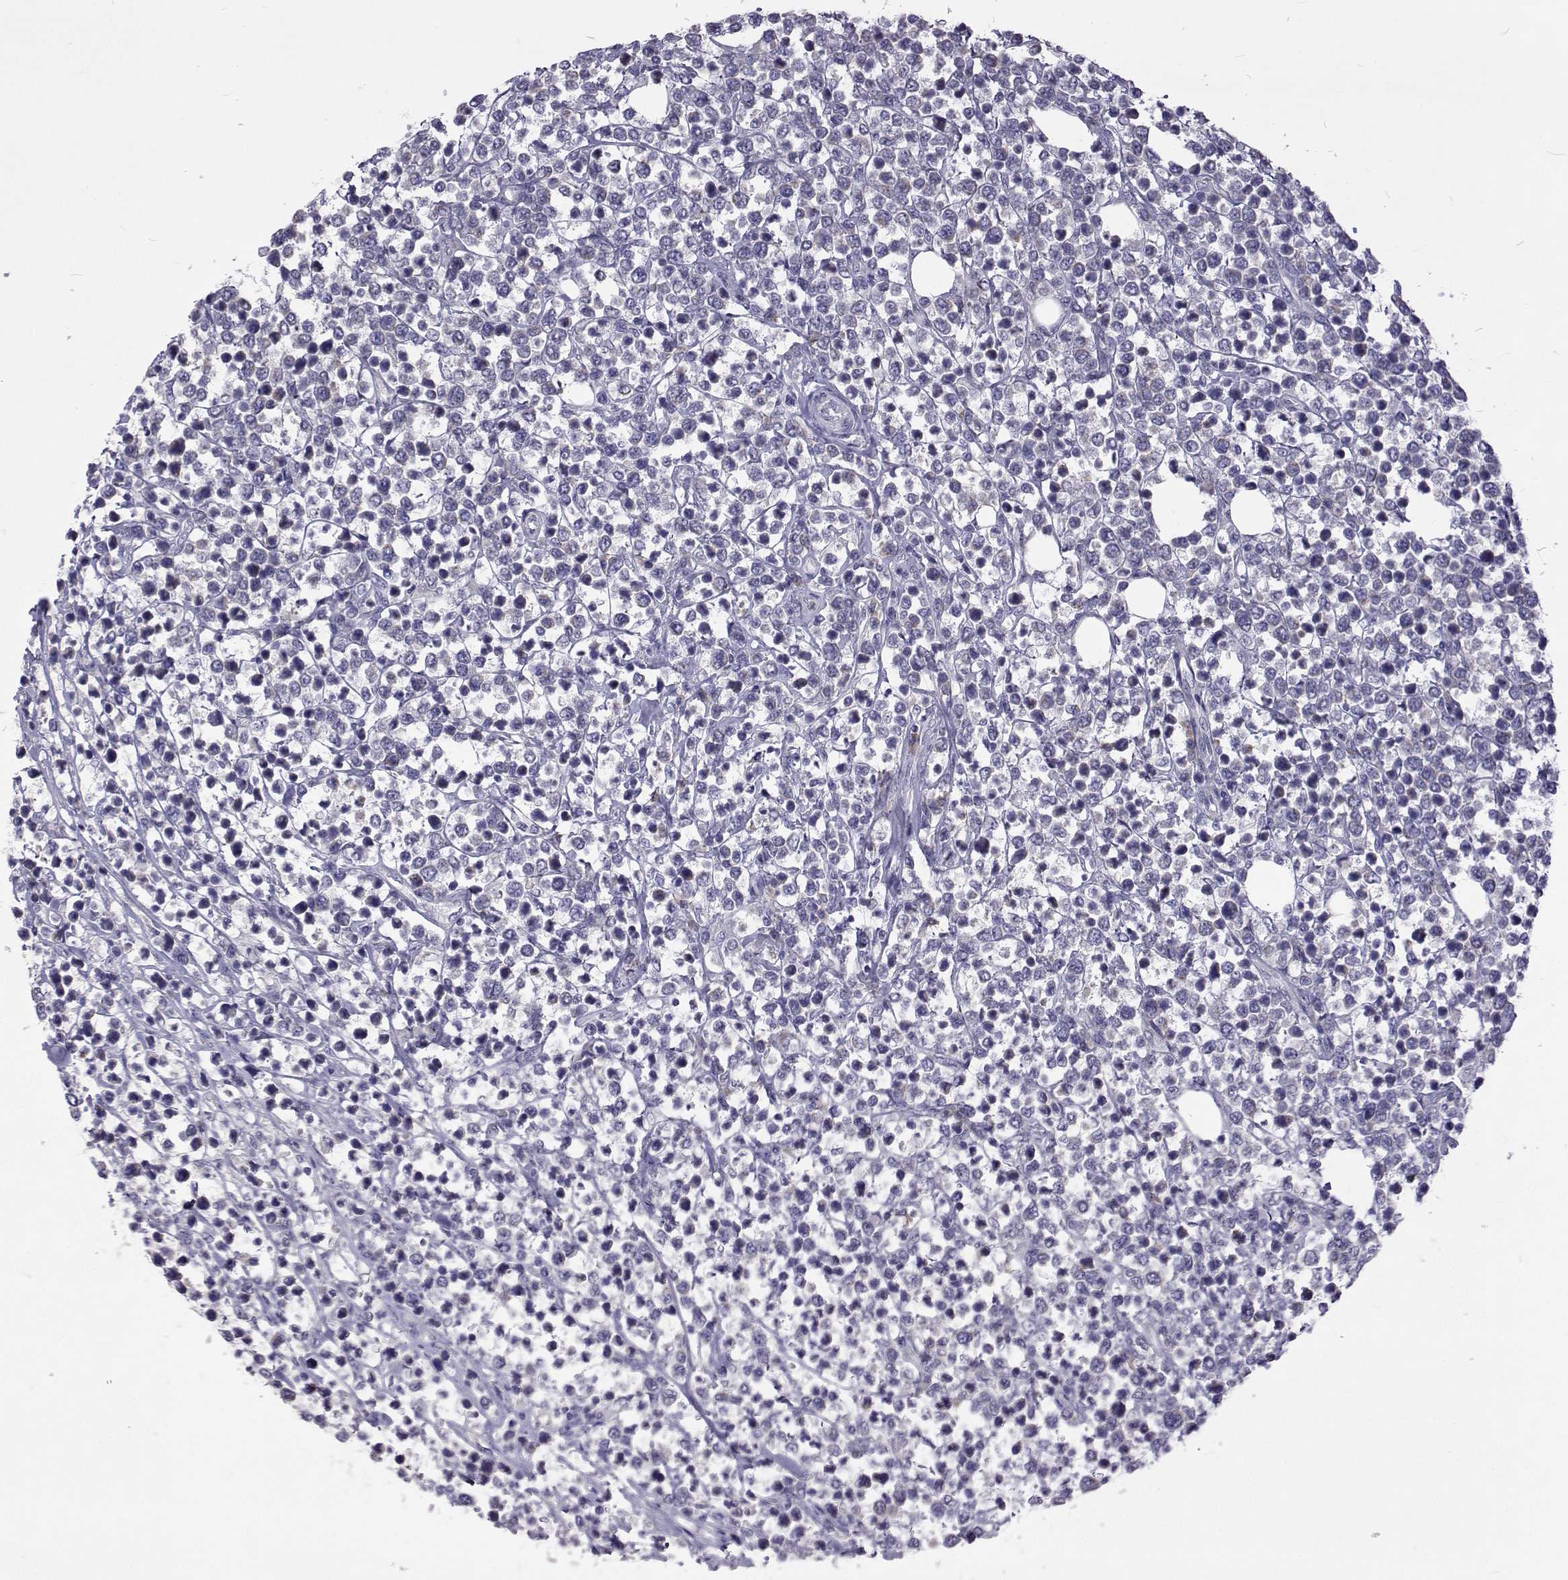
{"staining": {"intensity": "negative", "quantity": "none", "location": "none"}, "tissue": "lymphoma", "cell_type": "Tumor cells", "image_type": "cancer", "snomed": [{"axis": "morphology", "description": "Malignant lymphoma, non-Hodgkin's type, High grade"}, {"axis": "topography", "description": "Soft tissue"}], "caption": "DAB immunohistochemical staining of high-grade malignant lymphoma, non-Hodgkin's type demonstrates no significant staining in tumor cells. The staining was performed using DAB (3,3'-diaminobenzidine) to visualize the protein expression in brown, while the nuclei were stained in blue with hematoxylin (Magnification: 20x).", "gene": "NPR3", "patient": {"sex": "female", "age": 56}}